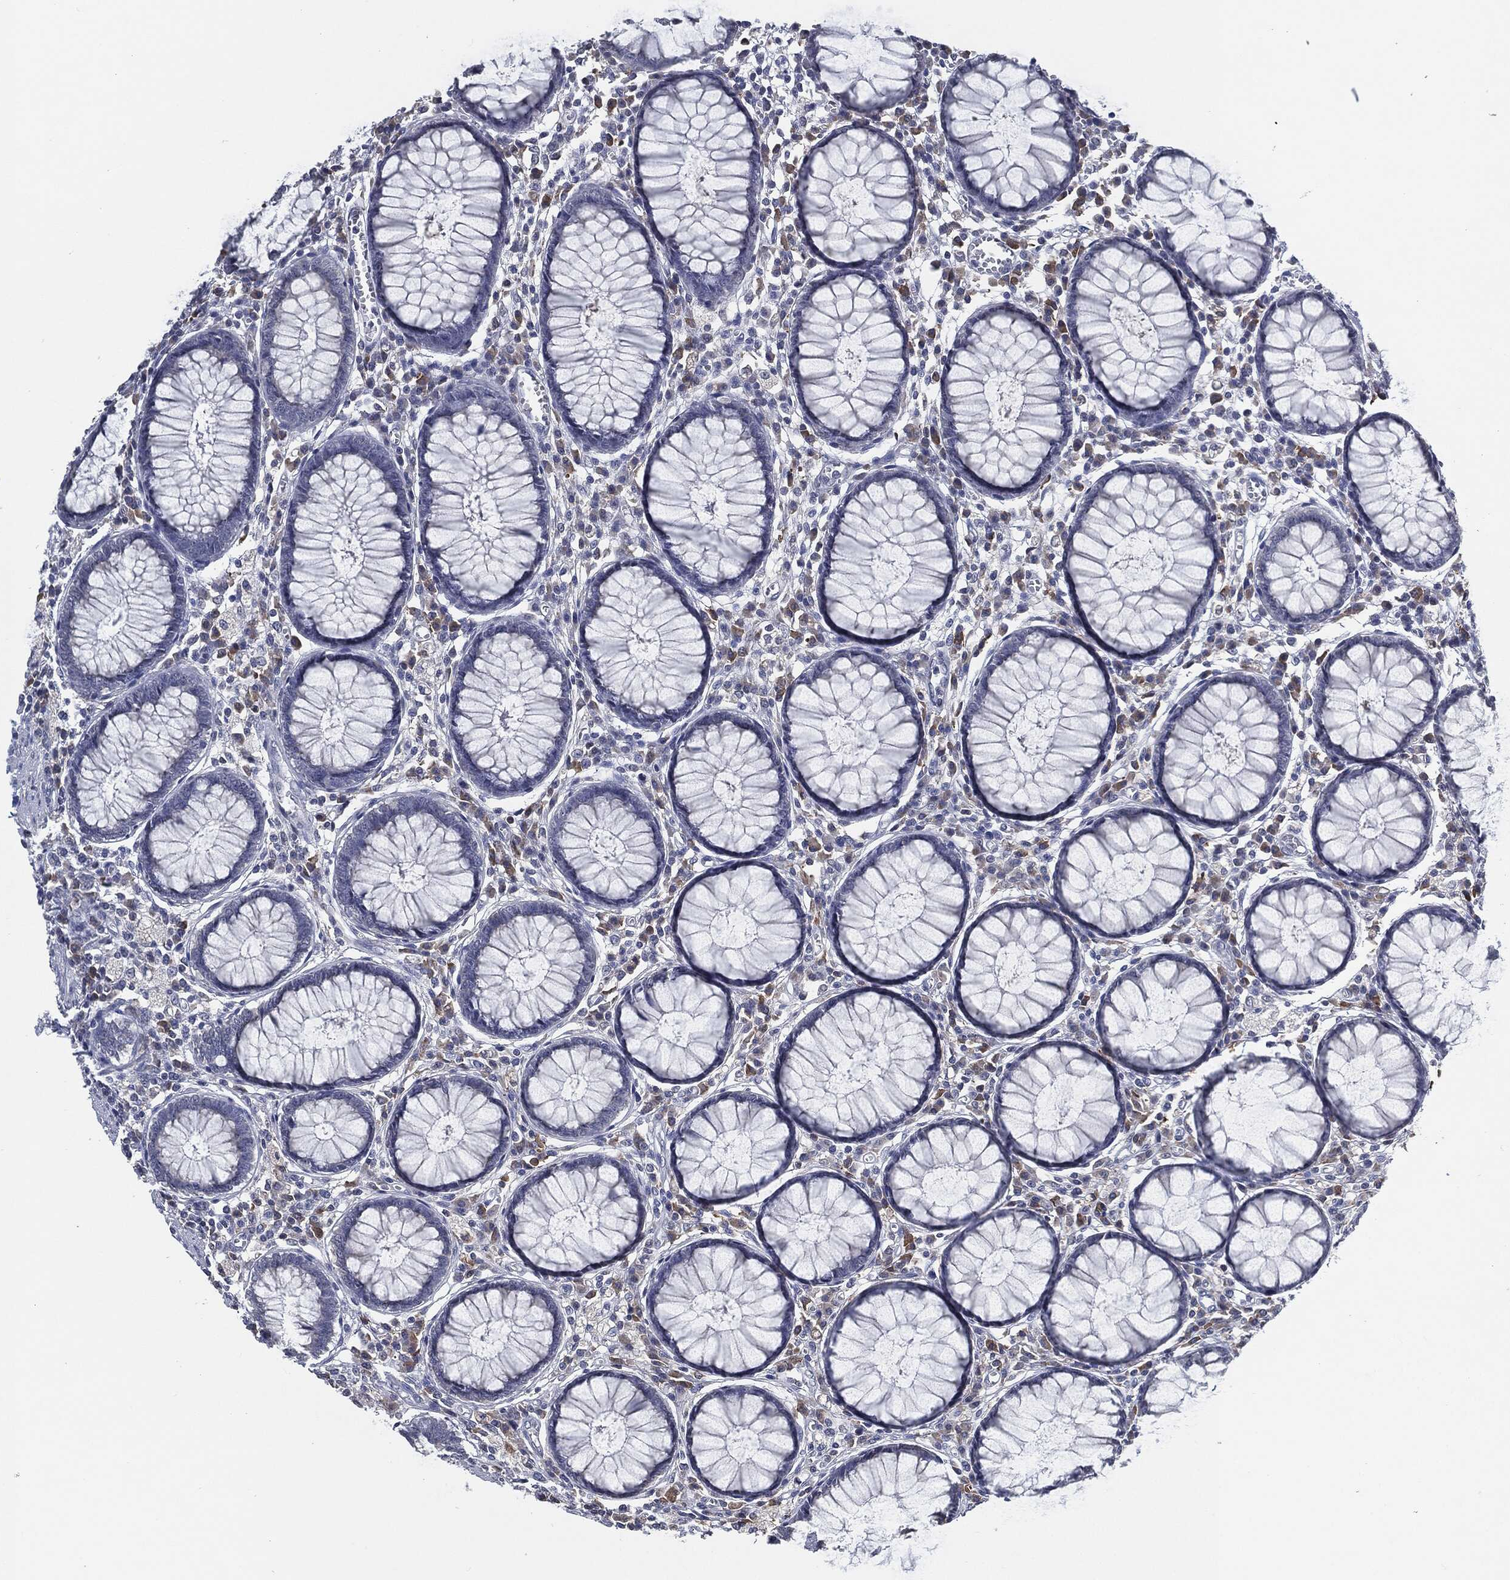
{"staining": {"intensity": "negative", "quantity": "none", "location": "none"}, "tissue": "colon", "cell_type": "Endothelial cells", "image_type": "normal", "snomed": [{"axis": "morphology", "description": "Normal tissue, NOS"}, {"axis": "topography", "description": "Colon"}], "caption": "Image shows no significant protein expression in endothelial cells of benign colon.", "gene": "IL2RG", "patient": {"sex": "male", "age": 65}}